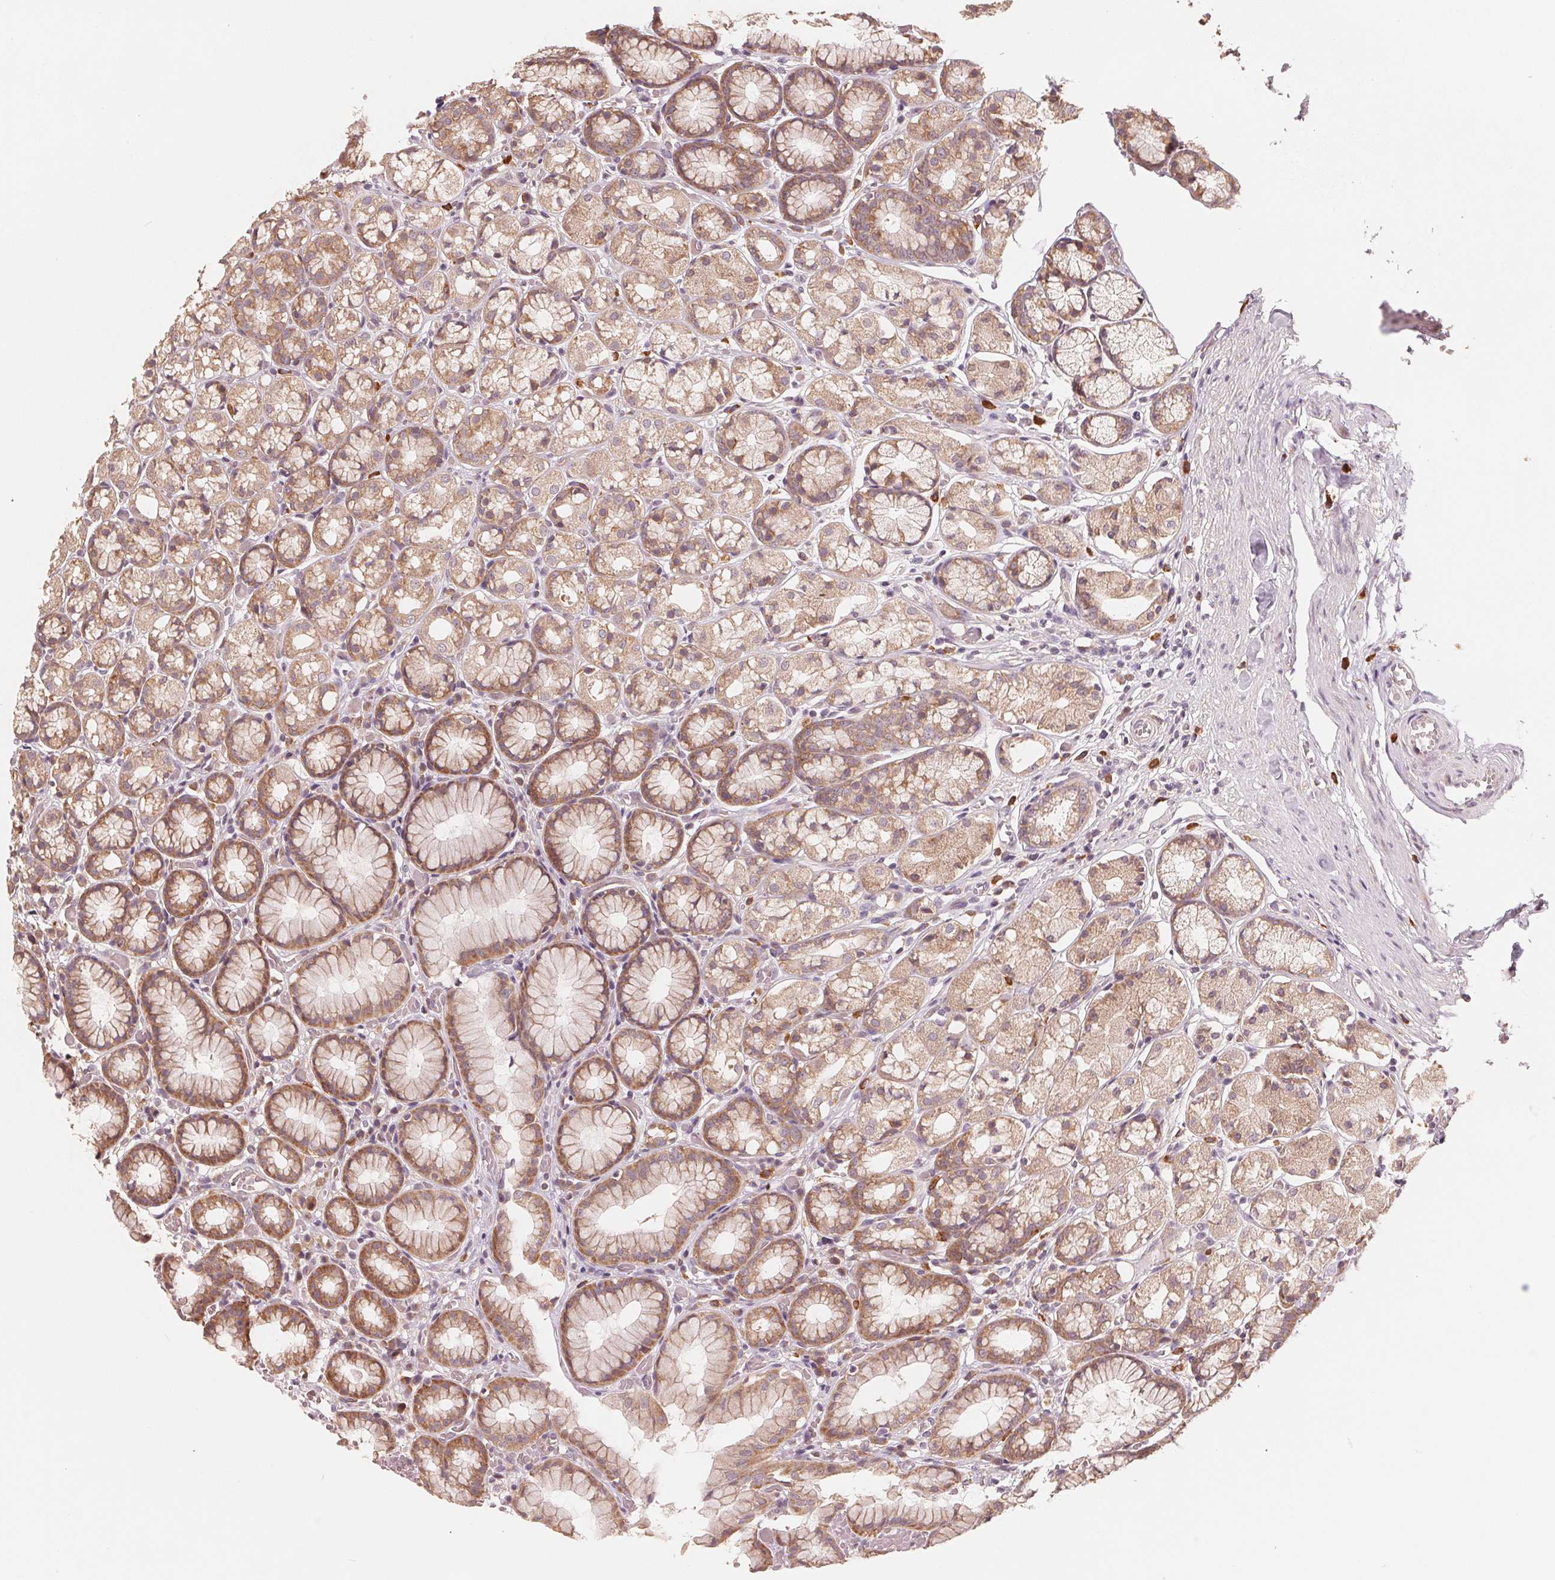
{"staining": {"intensity": "moderate", "quantity": ">75%", "location": "cytoplasmic/membranous"}, "tissue": "stomach", "cell_type": "Glandular cells", "image_type": "normal", "snomed": [{"axis": "morphology", "description": "Normal tissue, NOS"}, {"axis": "topography", "description": "Smooth muscle"}, {"axis": "topography", "description": "Stomach"}], "caption": "IHC micrograph of normal stomach: human stomach stained using immunohistochemistry demonstrates medium levels of moderate protein expression localized specifically in the cytoplasmic/membranous of glandular cells, appearing as a cytoplasmic/membranous brown color.", "gene": "GIGYF2", "patient": {"sex": "male", "age": 70}}